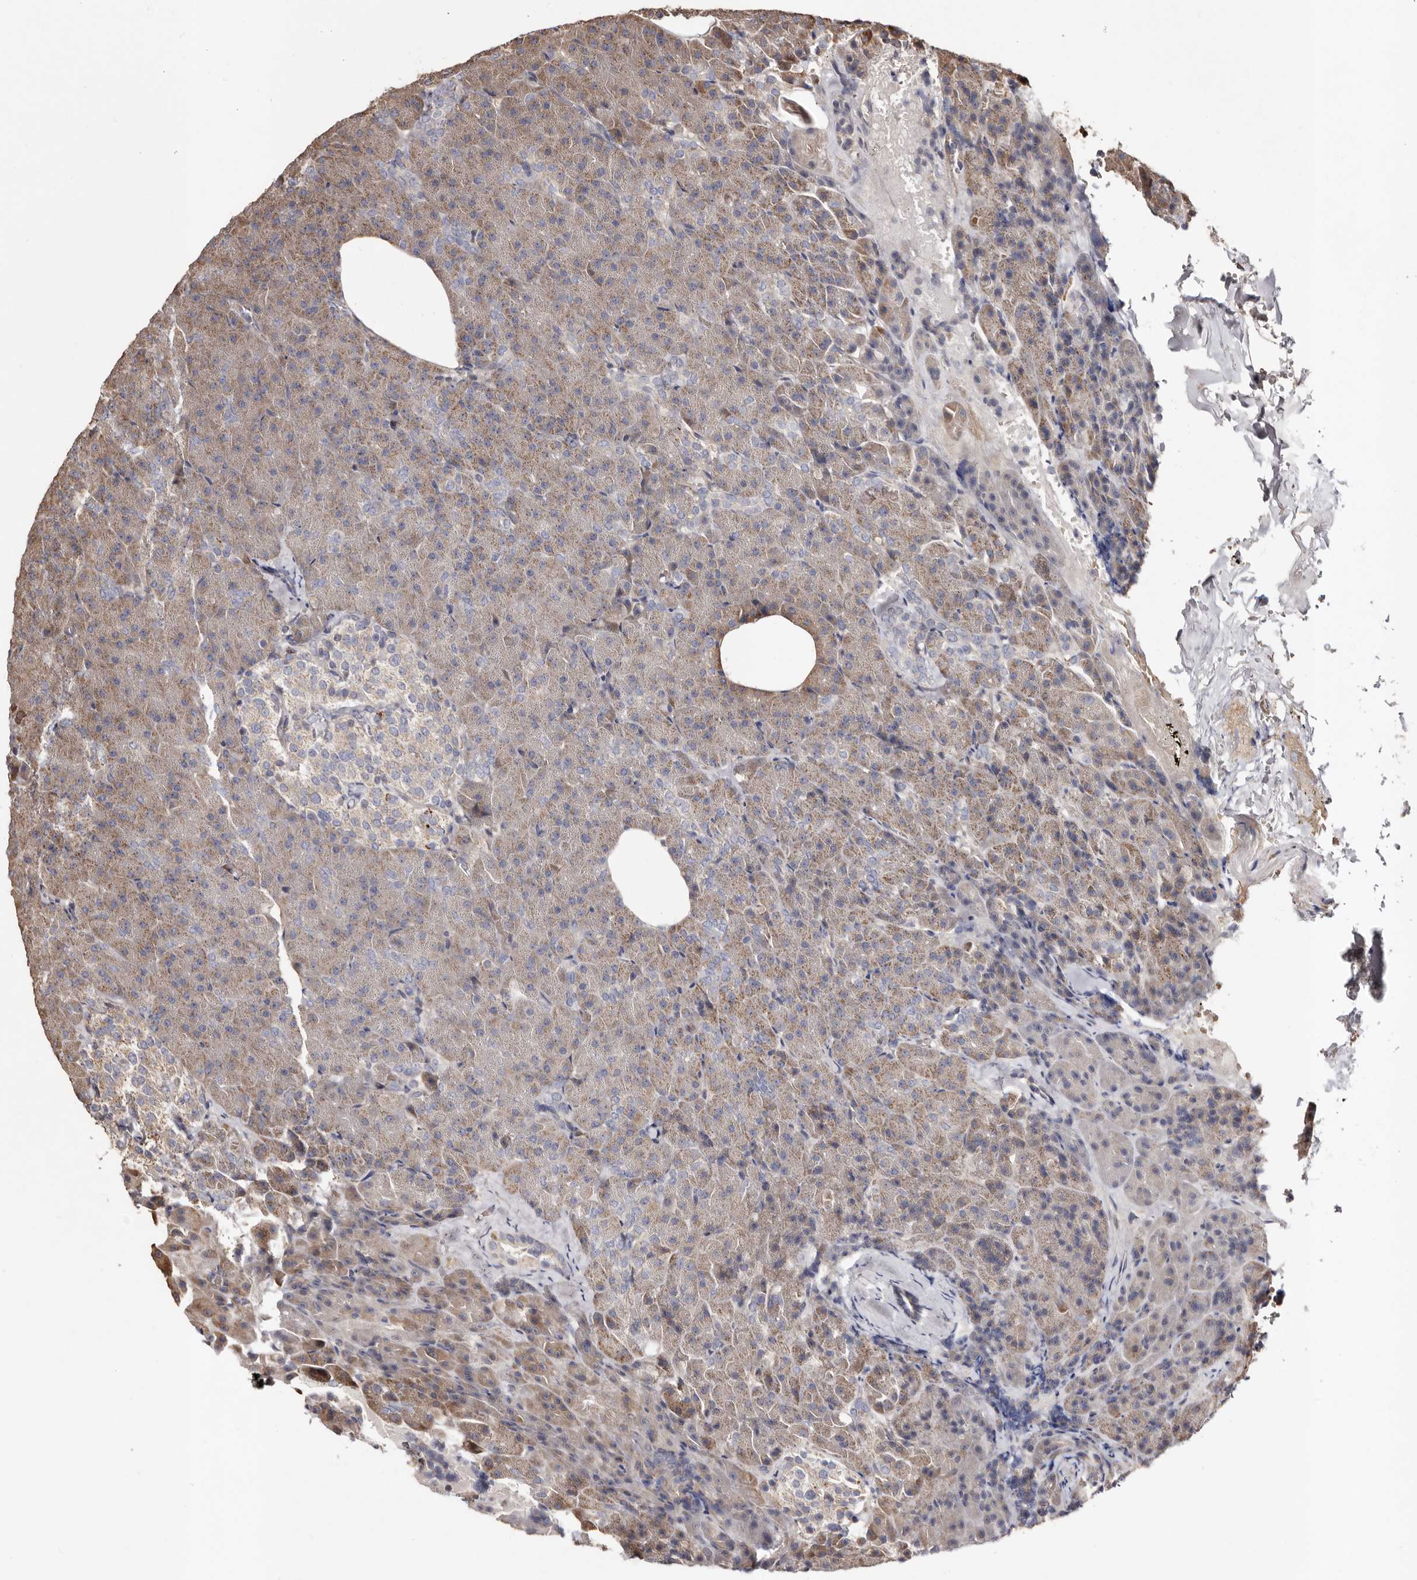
{"staining": {"intensity": "weak", "quantity": "25%-75%", "location": "cytoplasmic/membranous"}, "tissue": "pancreas", "cell_type": "Exocrine glandular cells", "image_type": "normal", "snomed": [{"axis": "morphology", "description": "Normal tissue, NOS"}, {"axis": "morphology", "description": "Carcinoid, malignant, NOS"}, {"axis": "topography", "description": "Pancreas"}], "caption": "Protein staining of normal pancreas reveals weak cytoplasmic/membranous positivity in about 25%-75% of exocrine glandular cells. Ihc stains the protein of interest in brown and the nuclei are stained blue.", "gene": "MACC1", "patient": {"sex": "female", "age": 35}}